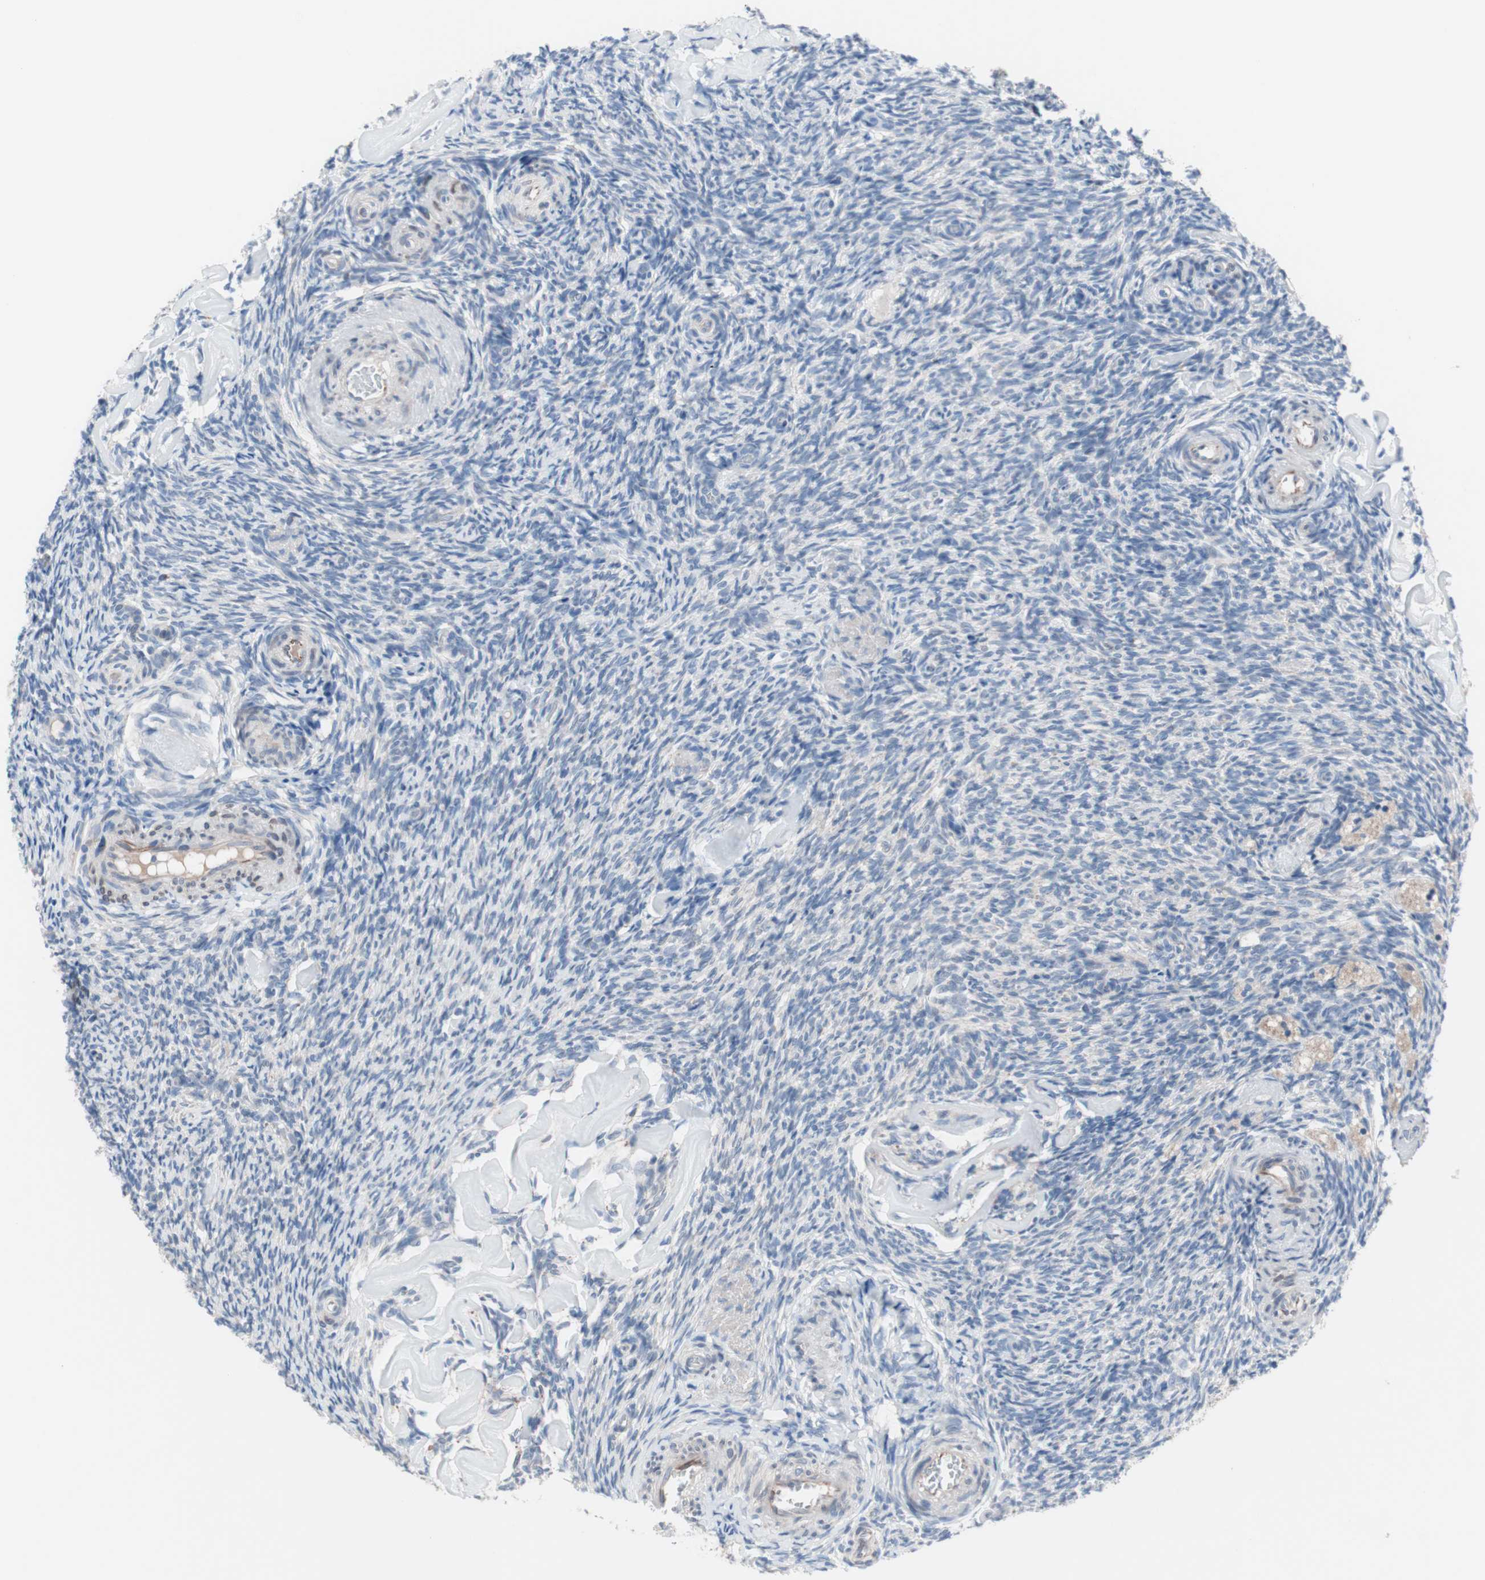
{"staining": {"intensity": "moderate", "quantity": "<25%", "location": "cytoplasmic/membranous"}, "tissue": "ovary", "cell_type": "Ovarian stroma cells", "image_type": "normal", "snomed": [{"axis": "morphology", "description": "Normal tissue, NOS"}, {"axis": "topography", "description": "Ovary"}], "caption": "Moderate cytoplasmic/membranous positivity is seen in about <25% of ovarian stroma cells in normal ovary.", "gene": "ULBP1", "patient": {"sex": "female", "age": 60}}